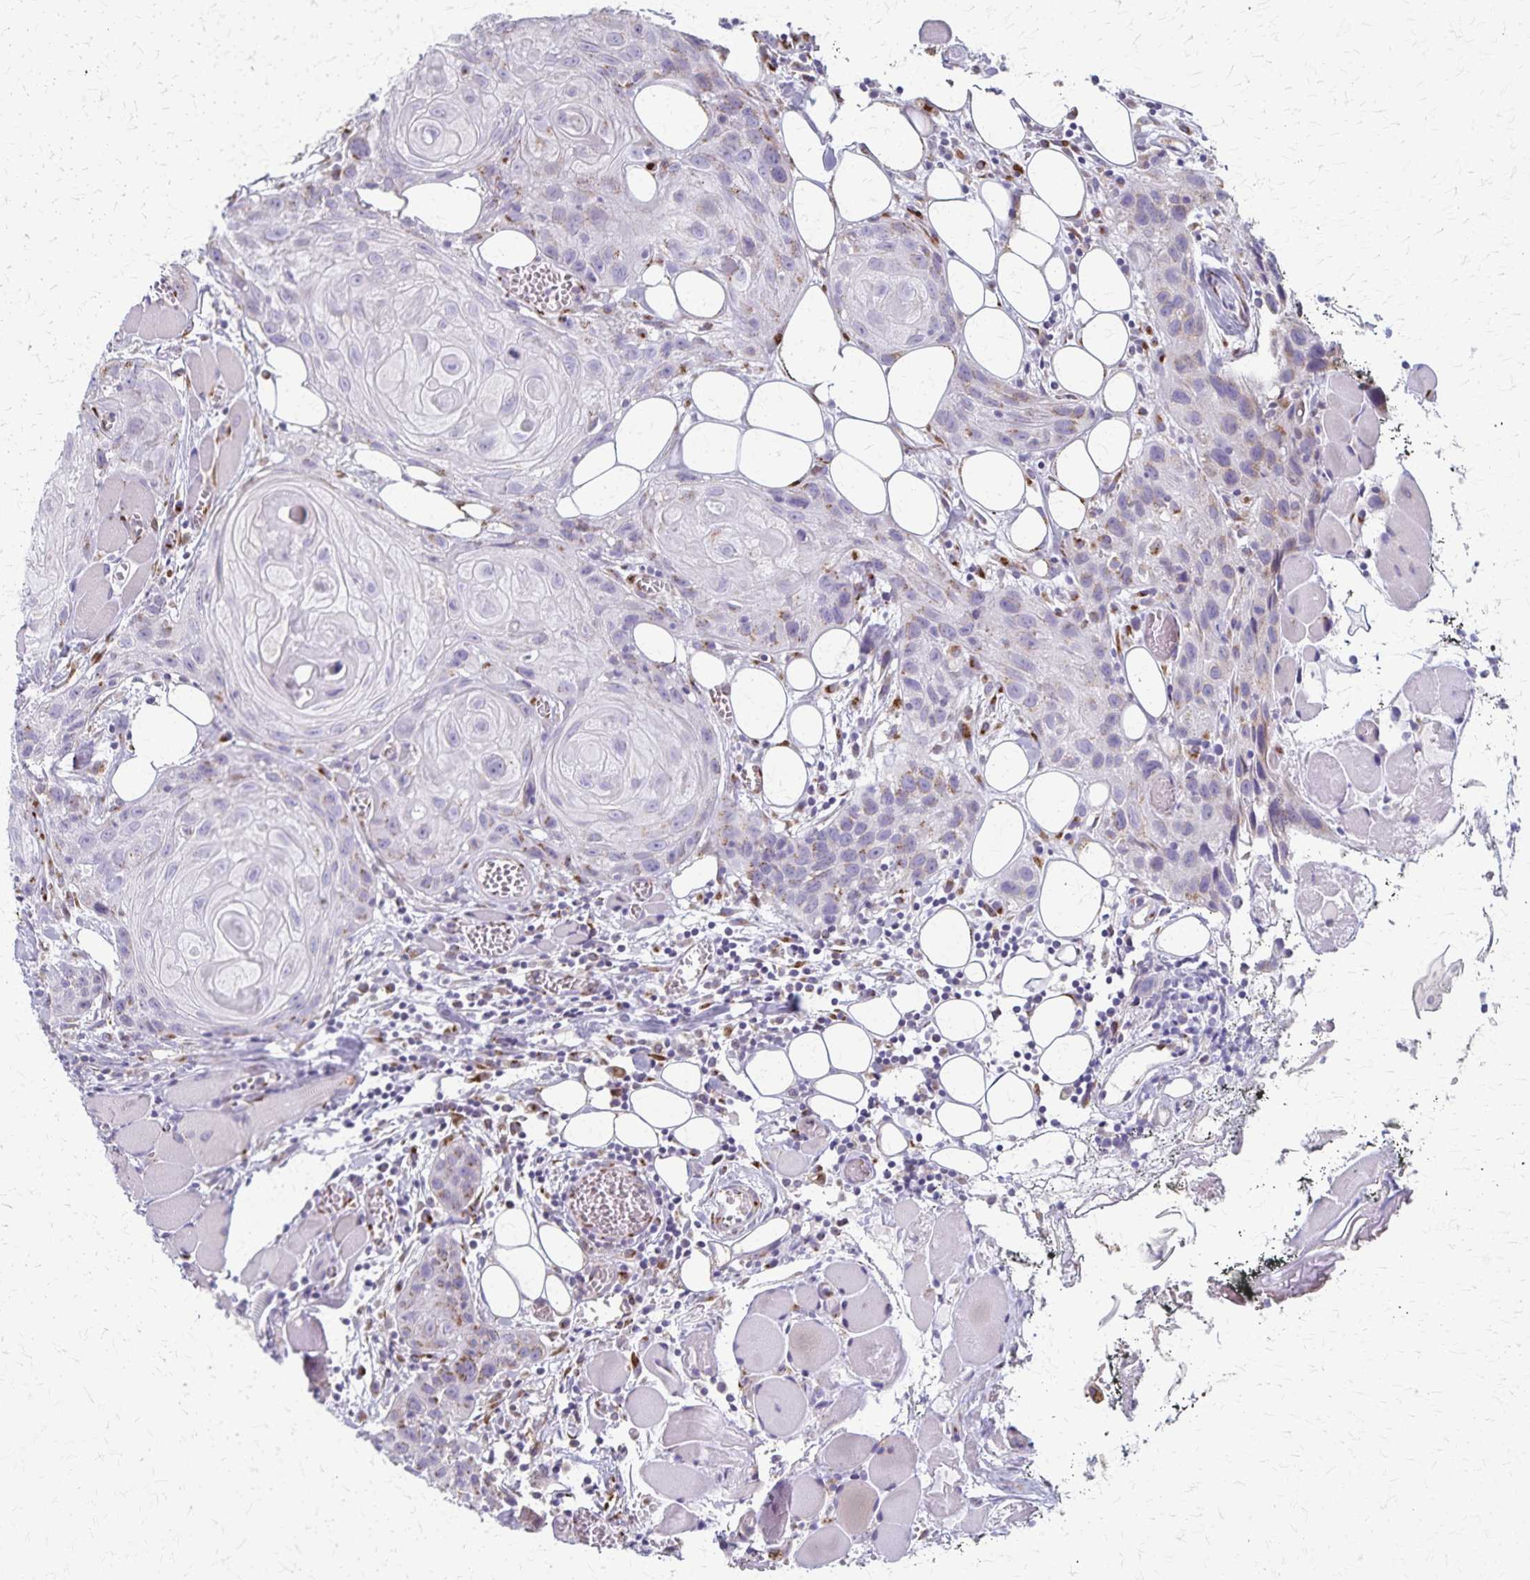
{"staining": {"intensity": "negative", "quantity": "none", "location": "none"}, "tissue": "head and neck cancer", "cell_type": "Tumor cells", "image_type": "cancer", "snomed": [{"axis": "morphology", "description": "Squamous cell carcinoma, NOS"}, {"axis": "topography", "description": "Oral tissue"}, {"axis": "topography", "description": "Head-Neck"}], "caption": "The IHC micrograph has no significant staining in tumor cells of head and neck squamous cell carcinoma tissue. (Stains: DAB IHC with hematoxylin counter stain, Microscopy: brightfield microscopy at high magnification).", "gene": "MCFD2", "patient": {"sex": "male", "age": 58}}